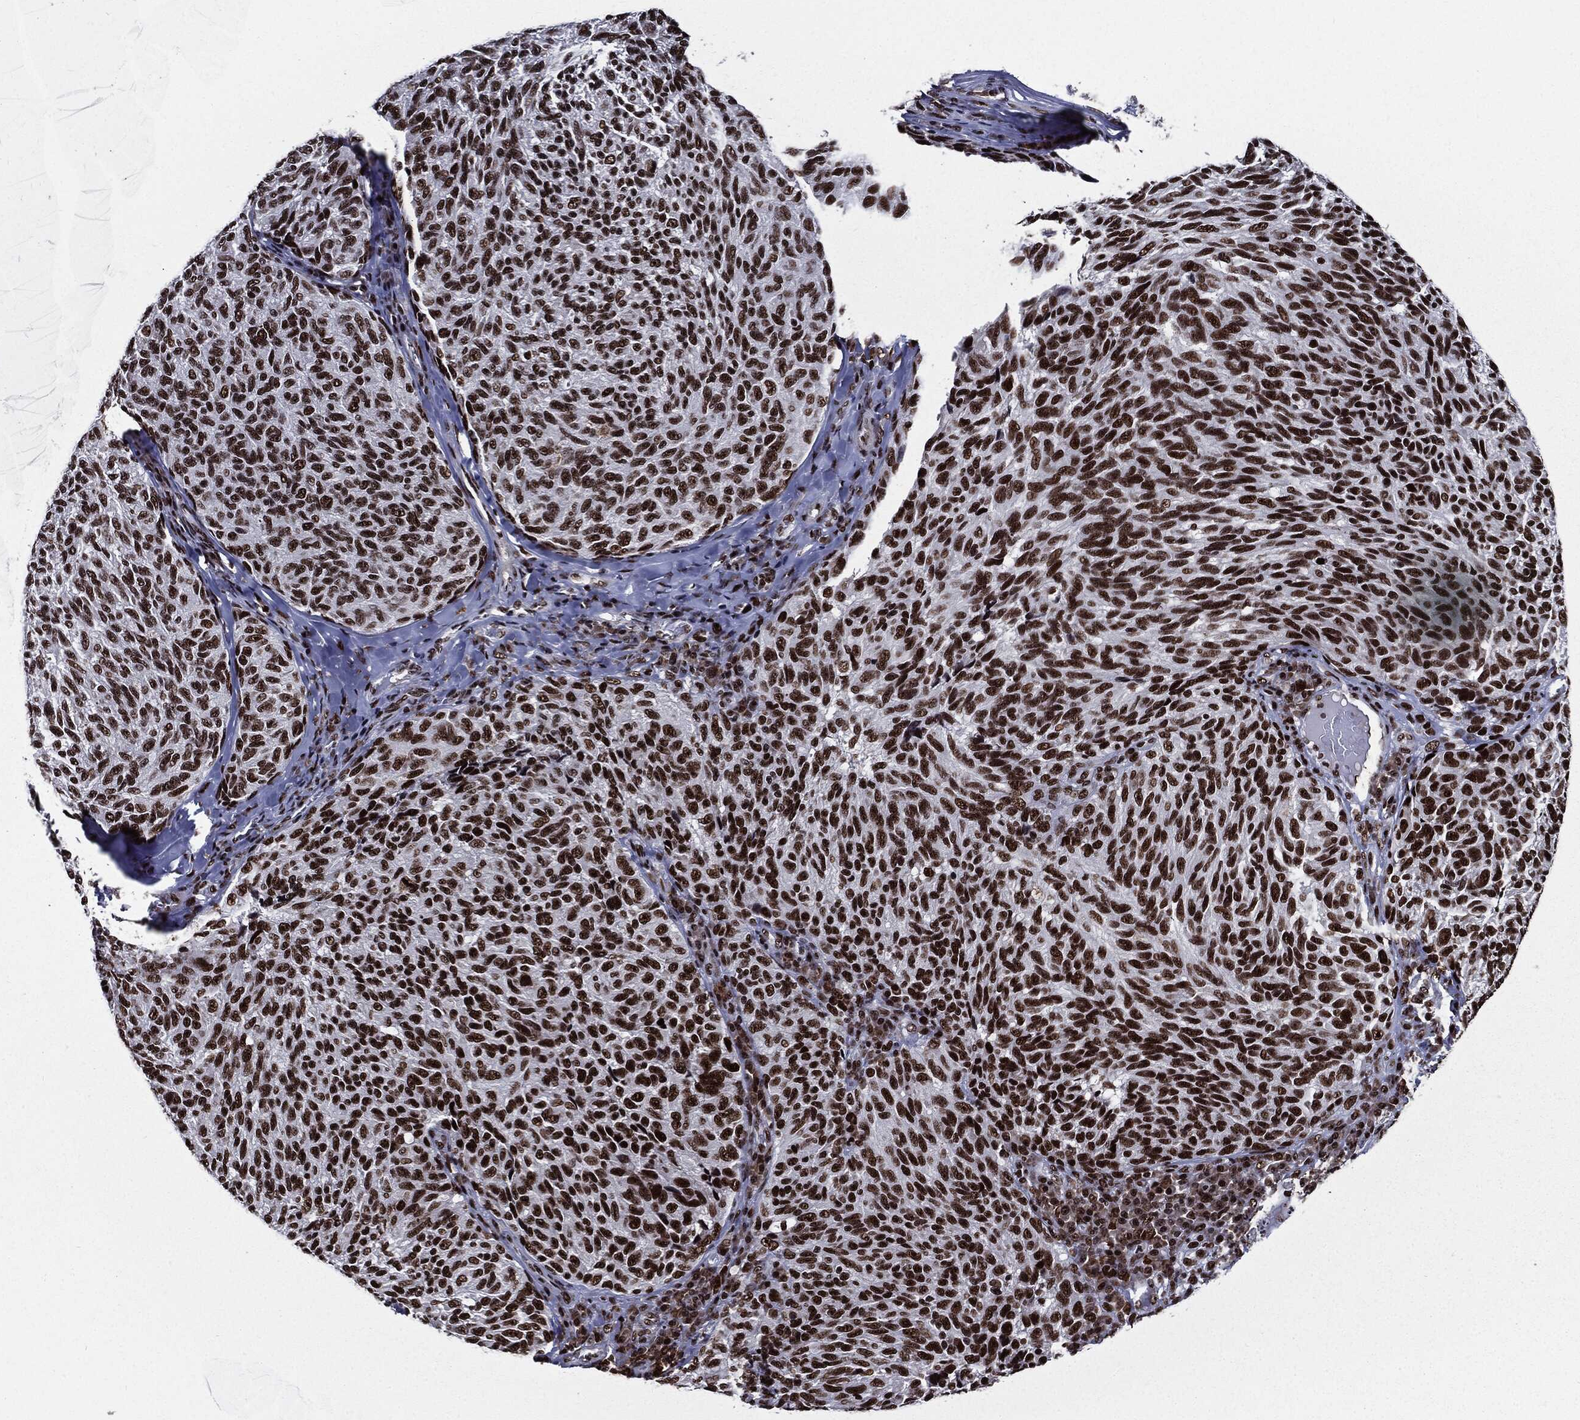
{"staining": {"intensity": "strong", "quantity": ">75%", "location": "nuclear"}, "tissue": "melanoma", "cell_type": "Tumor cells", "image_type": "cancer", "snomed": [{"axis": "morphology", "description": "Malignant melanoma, NOS"}, {"axis": "topography", "description": "Skin"}], "caption": "The photomicrograph reveals staining of melanoma, revealing strong nuclear protein expression (brown color) within tumor cells.", "gene": "ZFP91", "patient": {"sex": "female", "age": 73}}